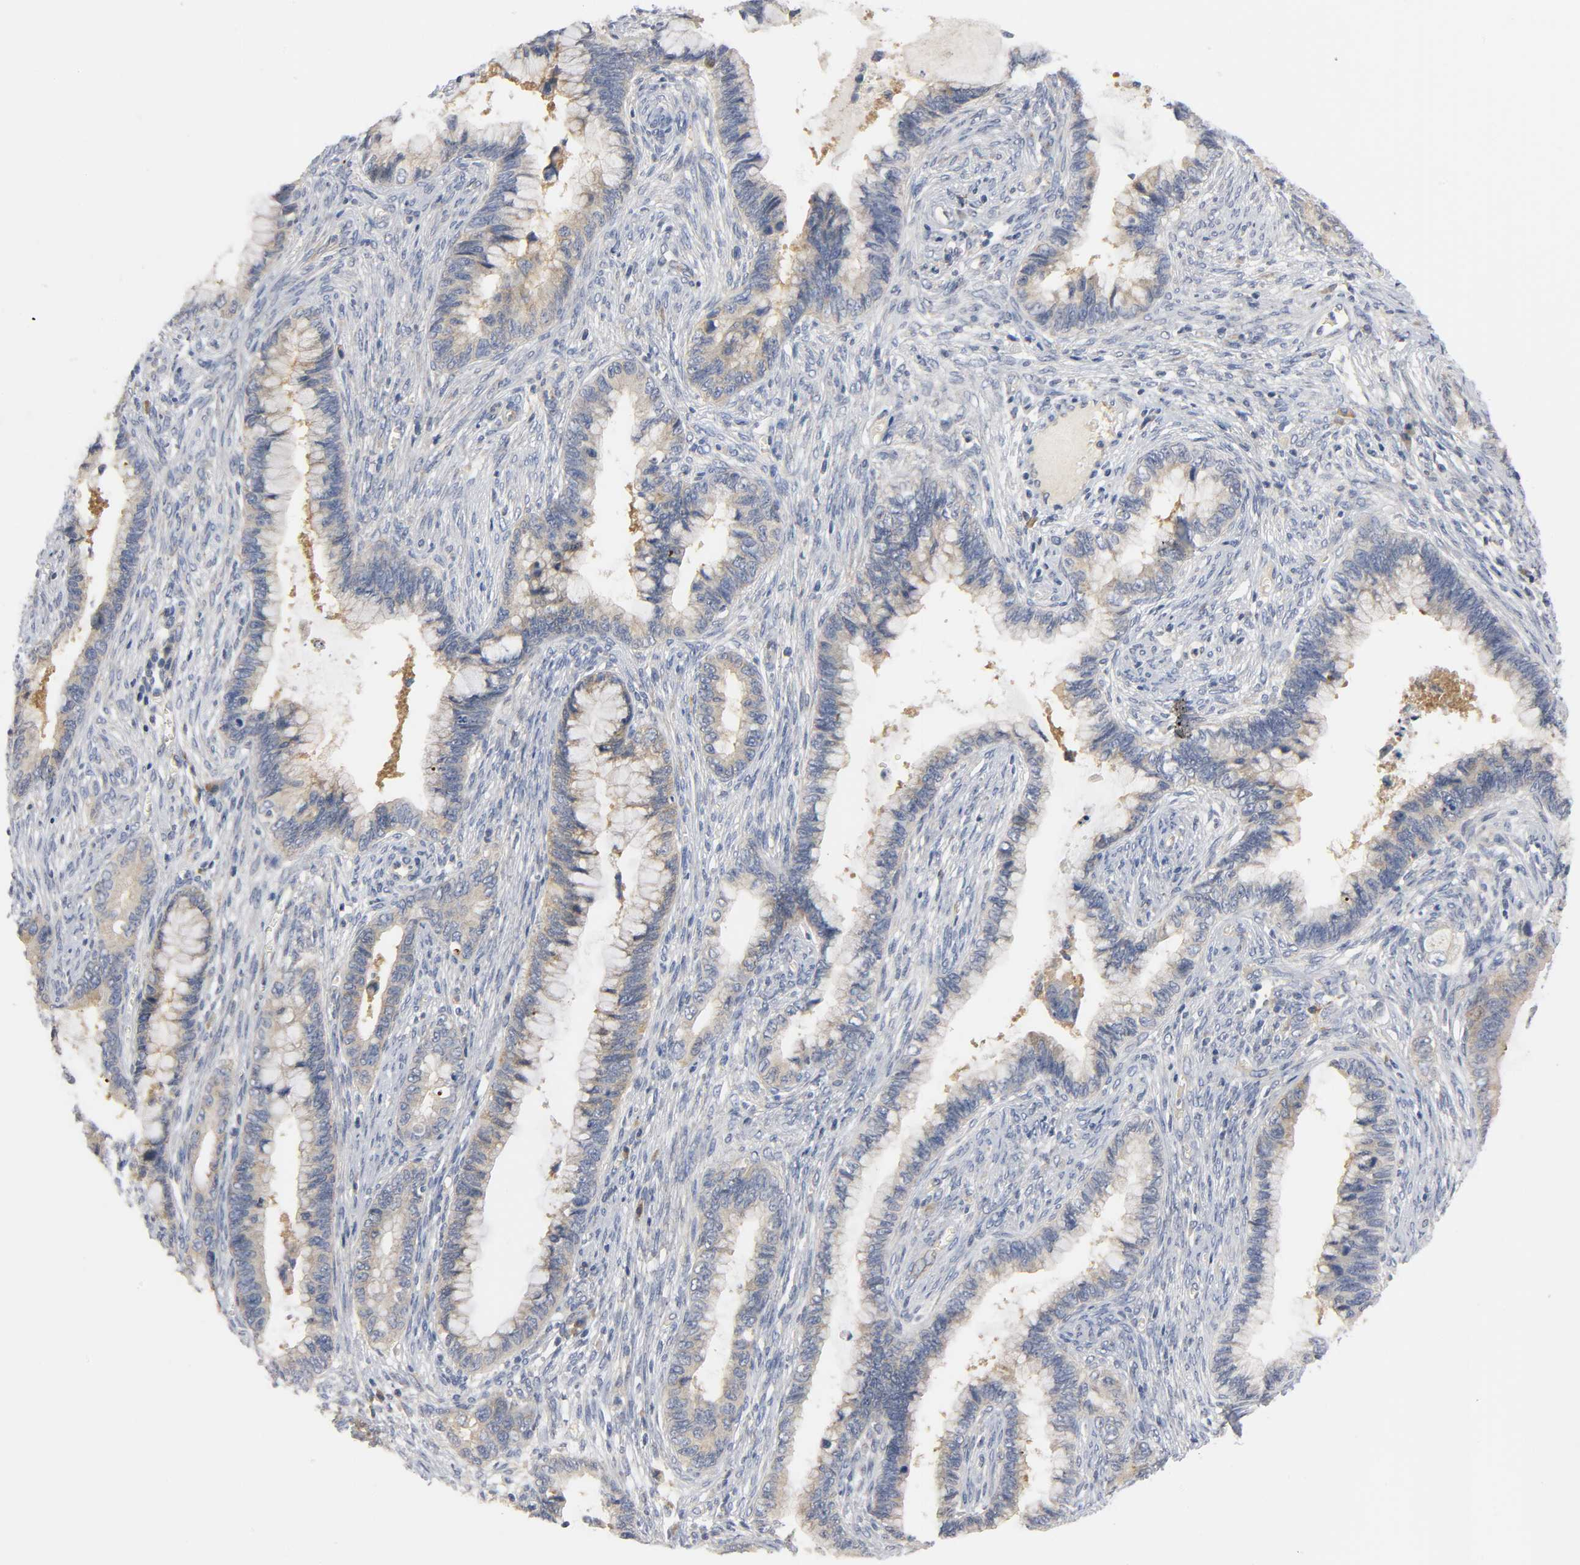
{"staining": {"intensity": "weak", "quantity": ">75%", "location": "cytoplasmic/membranous"}, "tissue": "cervical cancer", "cell_type": "Tumor cells", "image_type": "cancer", "snomed": [{"axis": "morphology", "description": "Adenocarcinoma, NOS"}, {"axis": "topography", "description": "Cervix"}], "caption": "Immunohistochemical staining of cervical adenocarcinoma exhibits weak cytoplasmic/membranous protein expression in about >75% of tumor cells.", "gene": "HDAC6", "patient": {"sex": "female", "age": 44}}